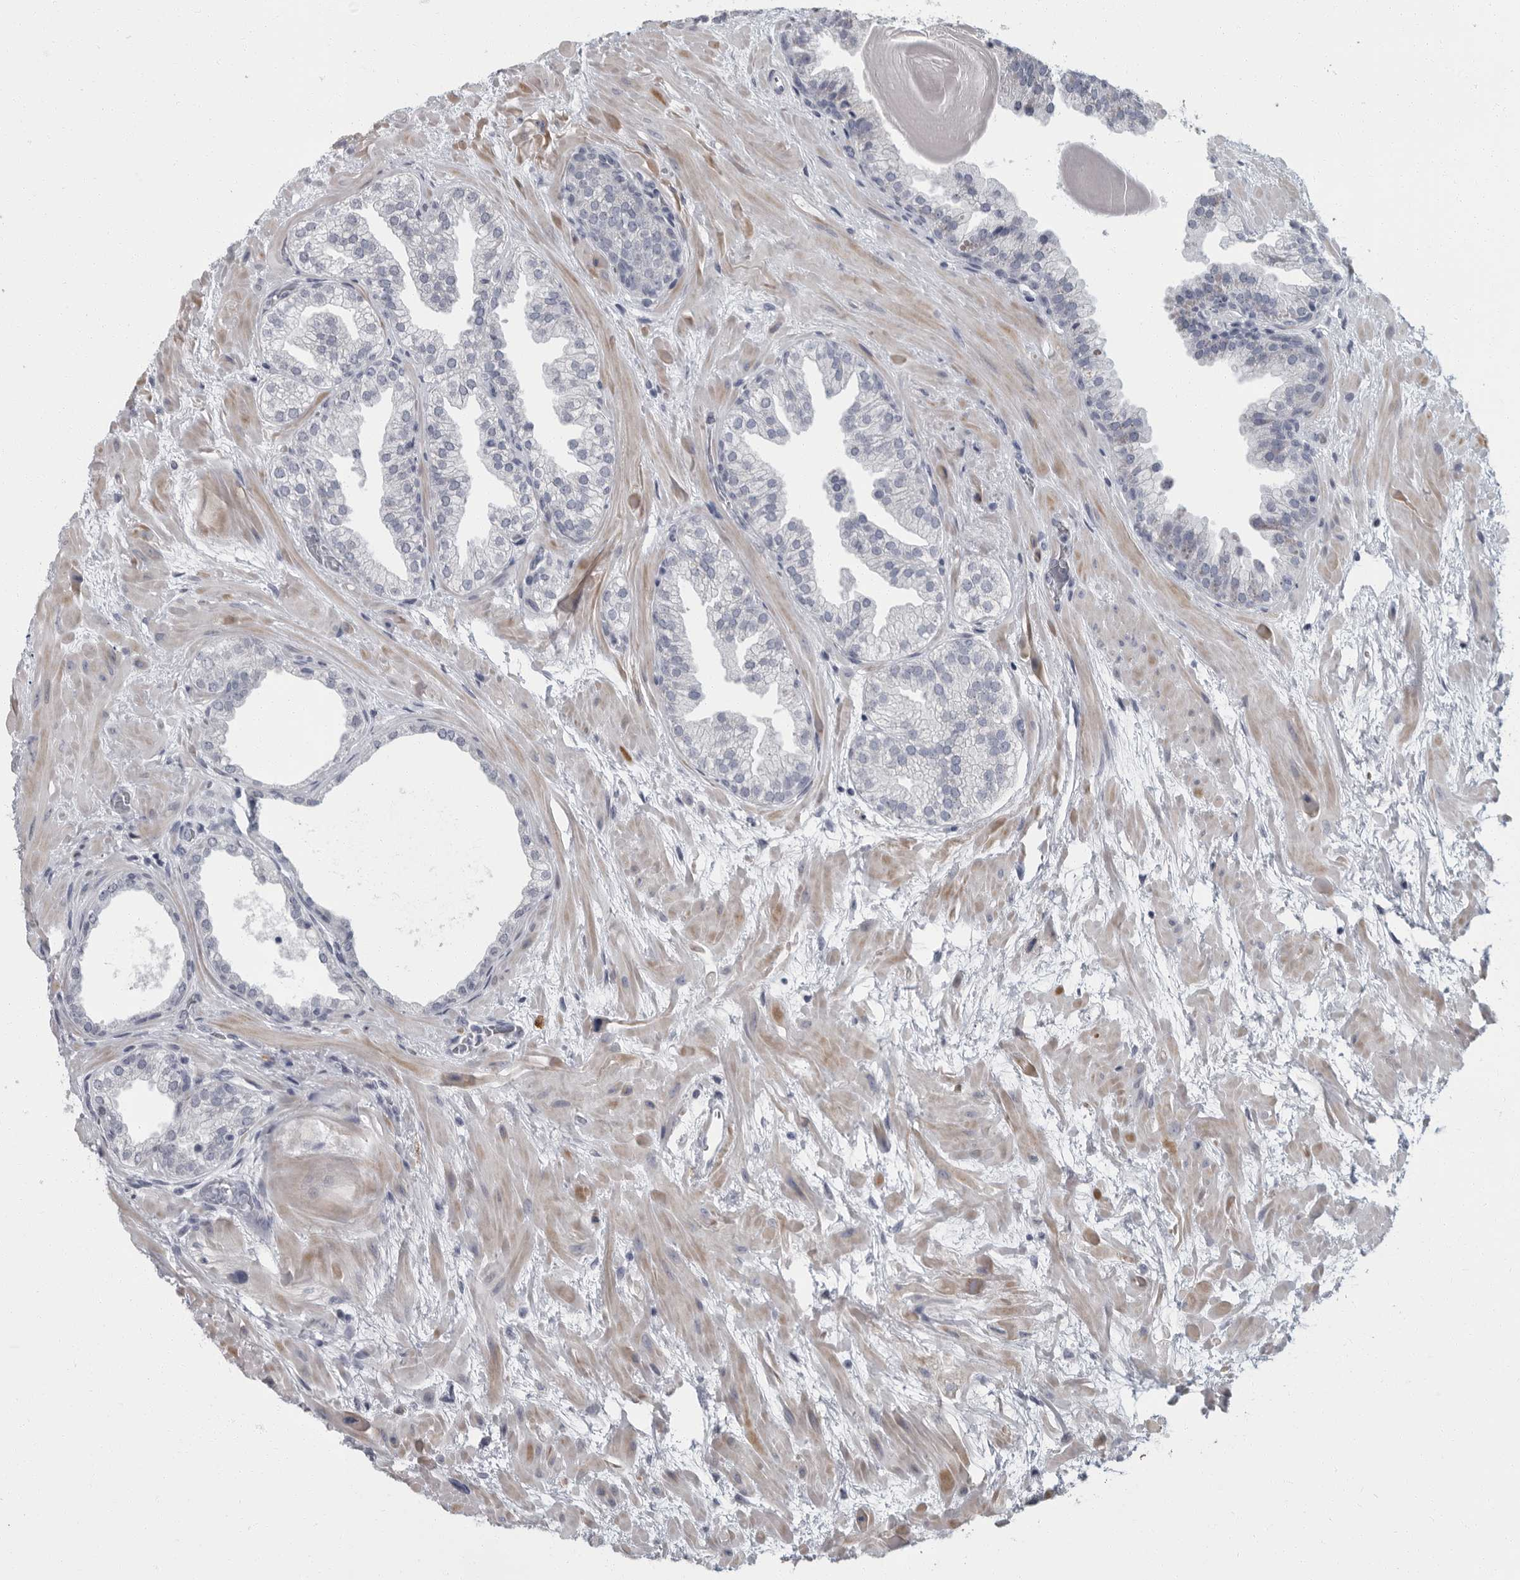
{"staining": {"intensity": "negative", "quantity": "none", "location": "none"}, "tissue": "prostate", "cell_type": "Glandular cells", "image_type": "normal", "snomed": [{"axis": "morphology", "description": "Normal tissue, NOS"}, {"axis": "topography", "description": "Prostate"}], "caption": "Immunohistochemistry (IHC) histopathology image of normal prostate stained for a protein (brown), which demonstrates no expression in glandular cells.", "gene": "SLC25A39", "patient": {"sex": "male", "age": 48}}